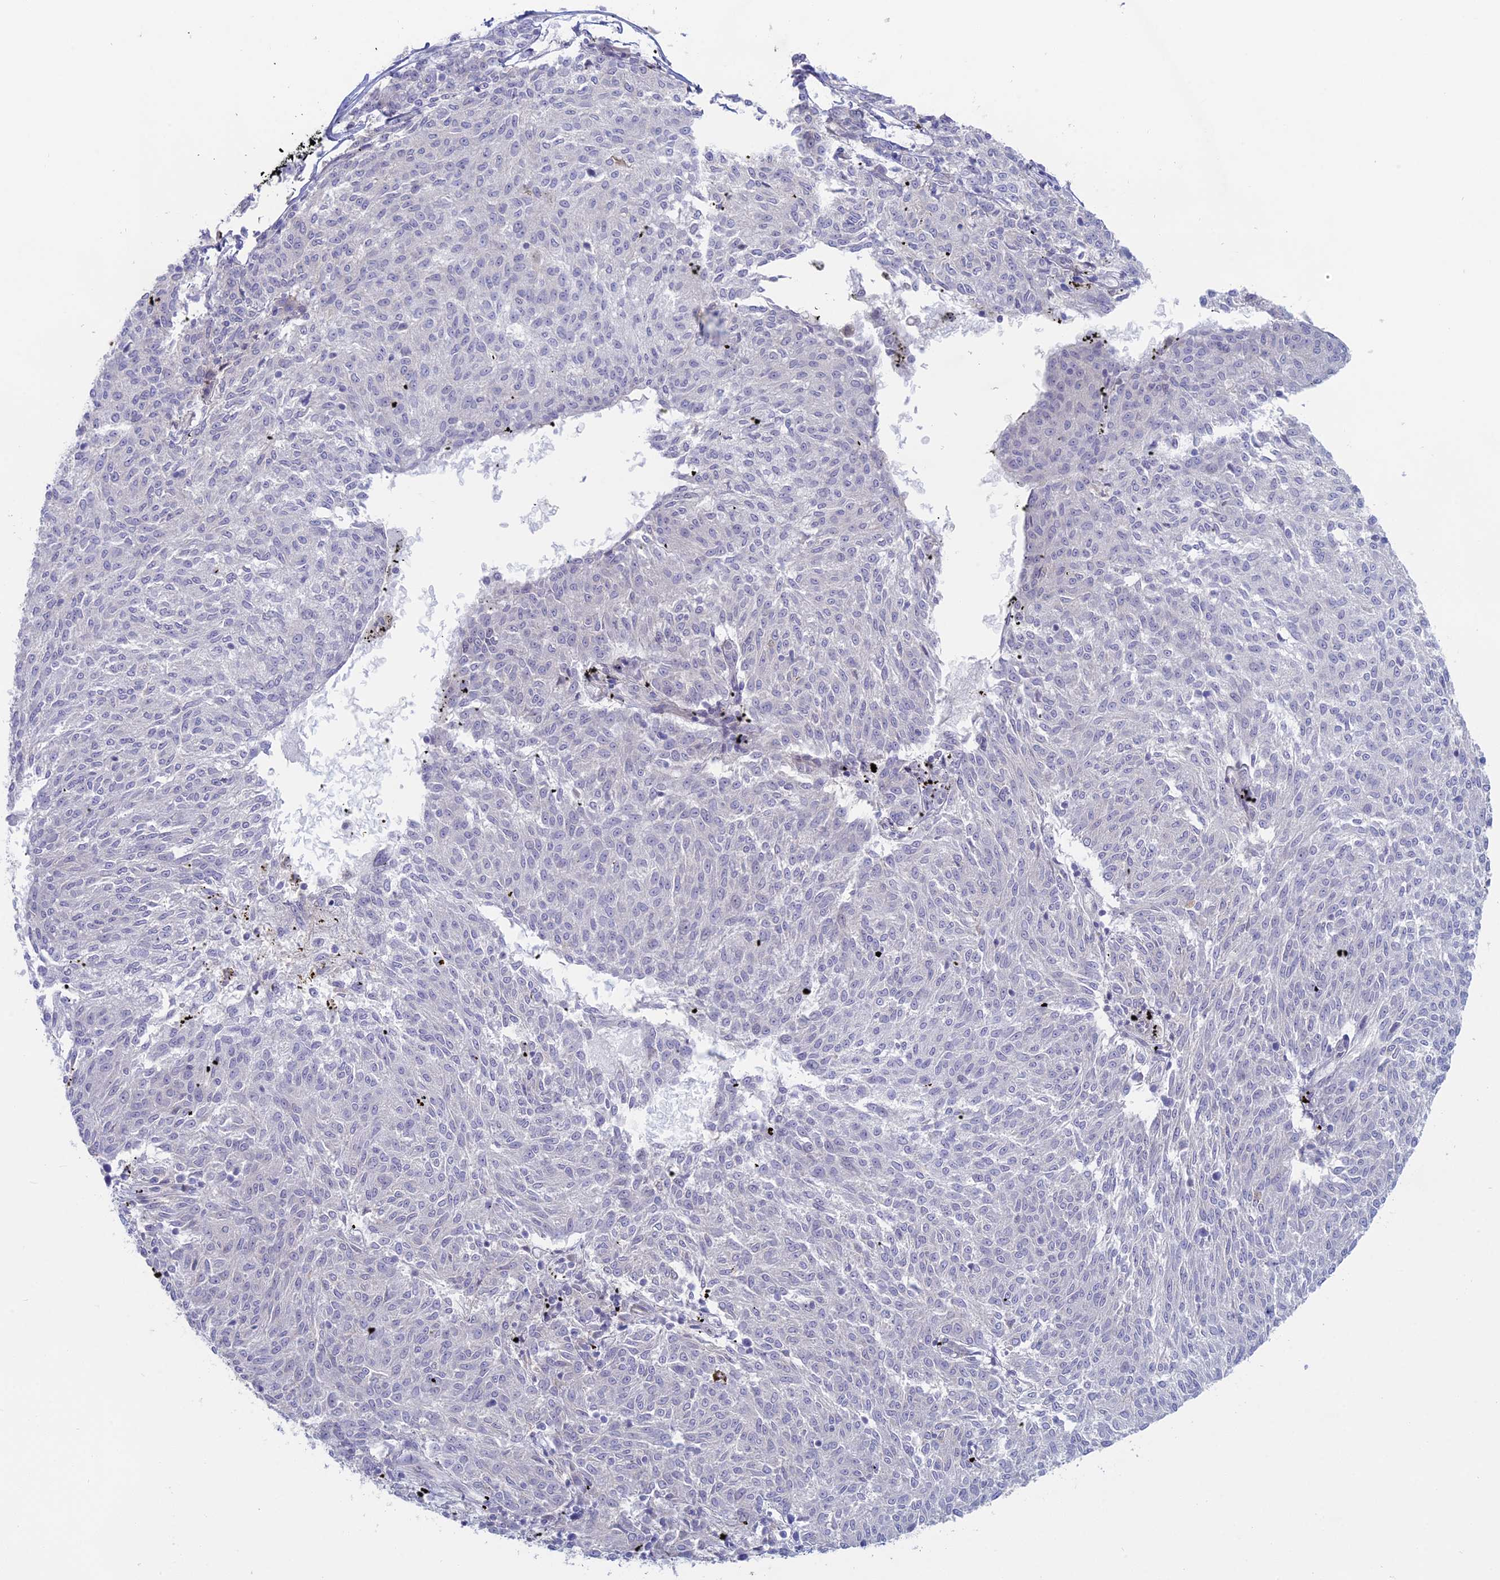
{"staining": {"intensity": "negative", "quantity": "none", "location": "none"}, "tissue": "melanoma", "cell_type": "Tumor cells", "image_type": "cancer", "snomed": [{"axis": "morphology", "description": "Malignant melanoma, NOS"}, {"axis": "topography", "description": "Skin"}], "caption": "DAB (3,3'-diaminobenzidine) immunohistochemical staining of human melanoma demonstrates no significant staining in tumor cells.", "gene": "MYO5B", "patient": {"sex": "female", "age": 72}}